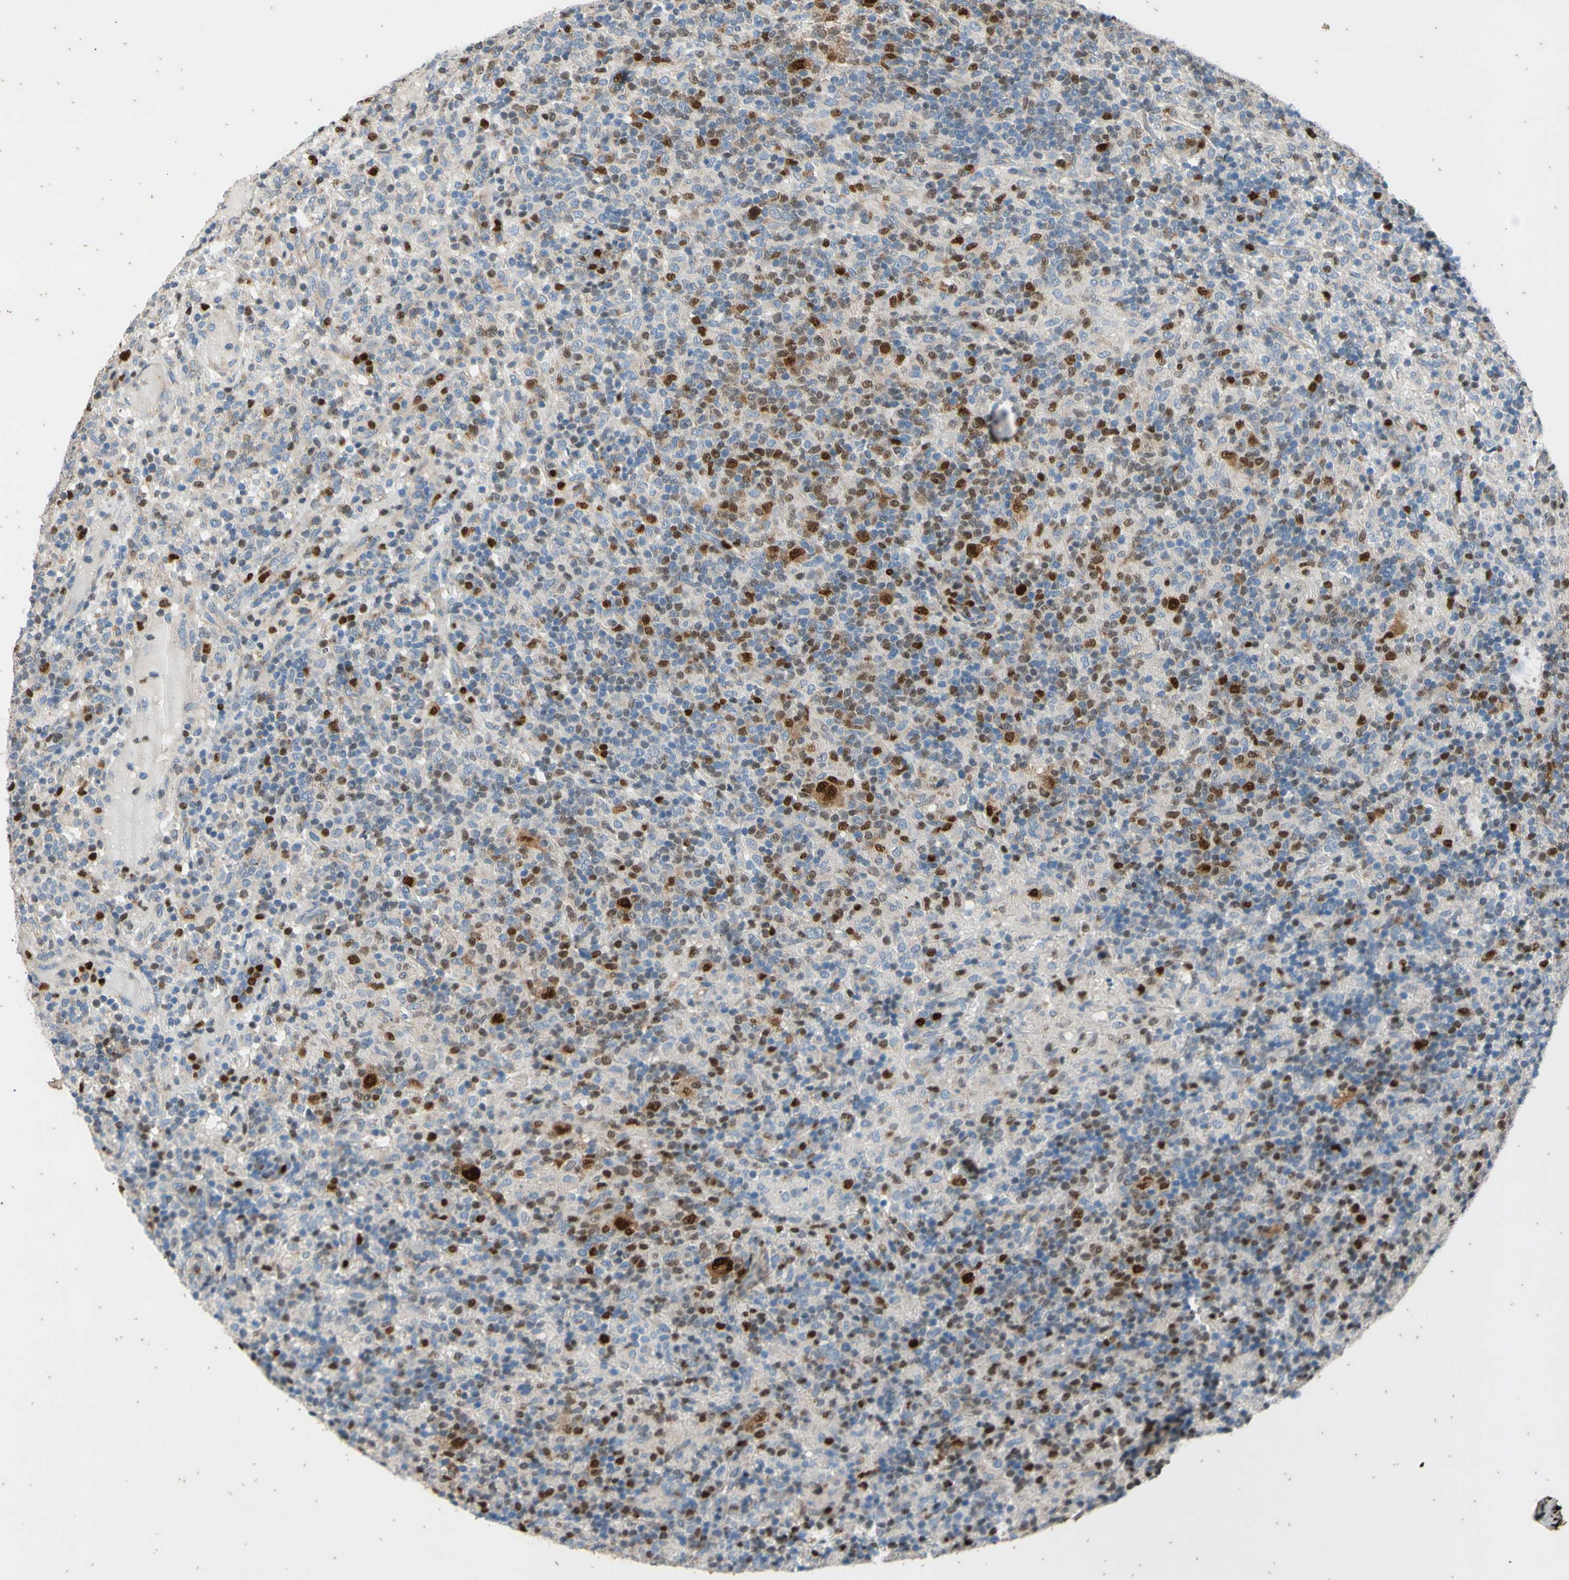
{"staining": {"intensity": "strong", "quantity": ">75%", "location": "cytoplasmic/membranous,nuclear"}, "tissue": "lymphoma", "cell_type": "Tumor cells", "image_type": "cancer", "snomed": [{"axis": "morphology", "description": "Hodgkin's disease, NOS"}, {"axis": "topography", "description": "Lymph node"}], "caption": "This is an image of IHC staining of lymphoma, which shows strong positivity in the cytoplasmic/membranous and nuclear of tumor cells.", "gene": "TBX21", "patient": {"sex": "male", "age": 70}}